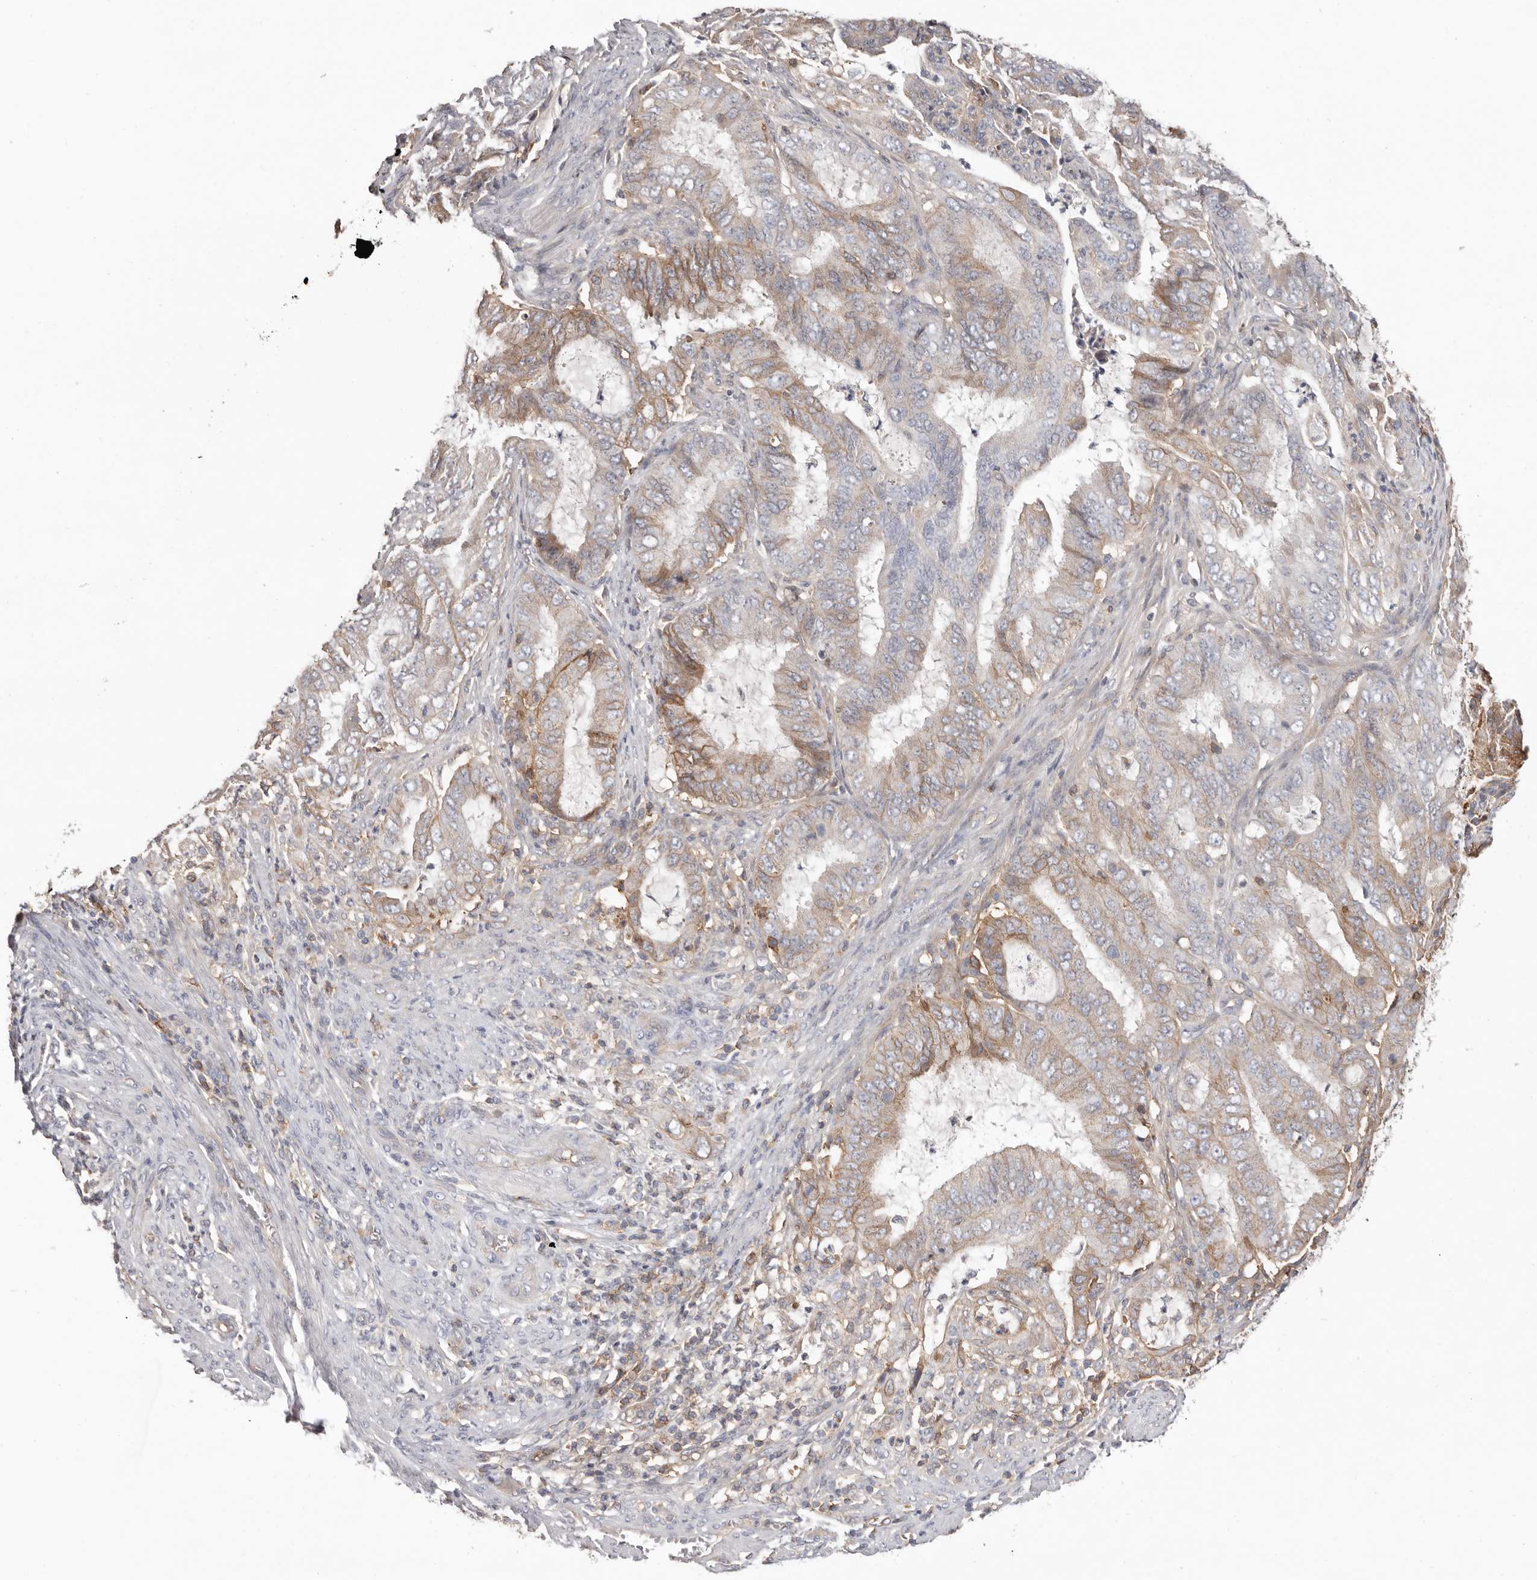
{"staining": {"intensity": "moderate", "quantity": "25%-75%", "location": "cytoplasmic/membranous"}, "tissue": "endometrial cancer", "cell_type": "Tumor cells", "image_type": "cancer", "snomed": [{"axis": "morphology", "description": "Adenocarcinoma, NOS"}, {"axis": "topography", "description": "Endometrium"}], "caption": "This is a photomicrograph of immunohistochemistry staining of endometrial cancer, which shows moderate positivity in the cytoplasmic/membranous of tumor cells.", "gene": "MMACHC", "patient": {"sex": "female", "age": 51}}